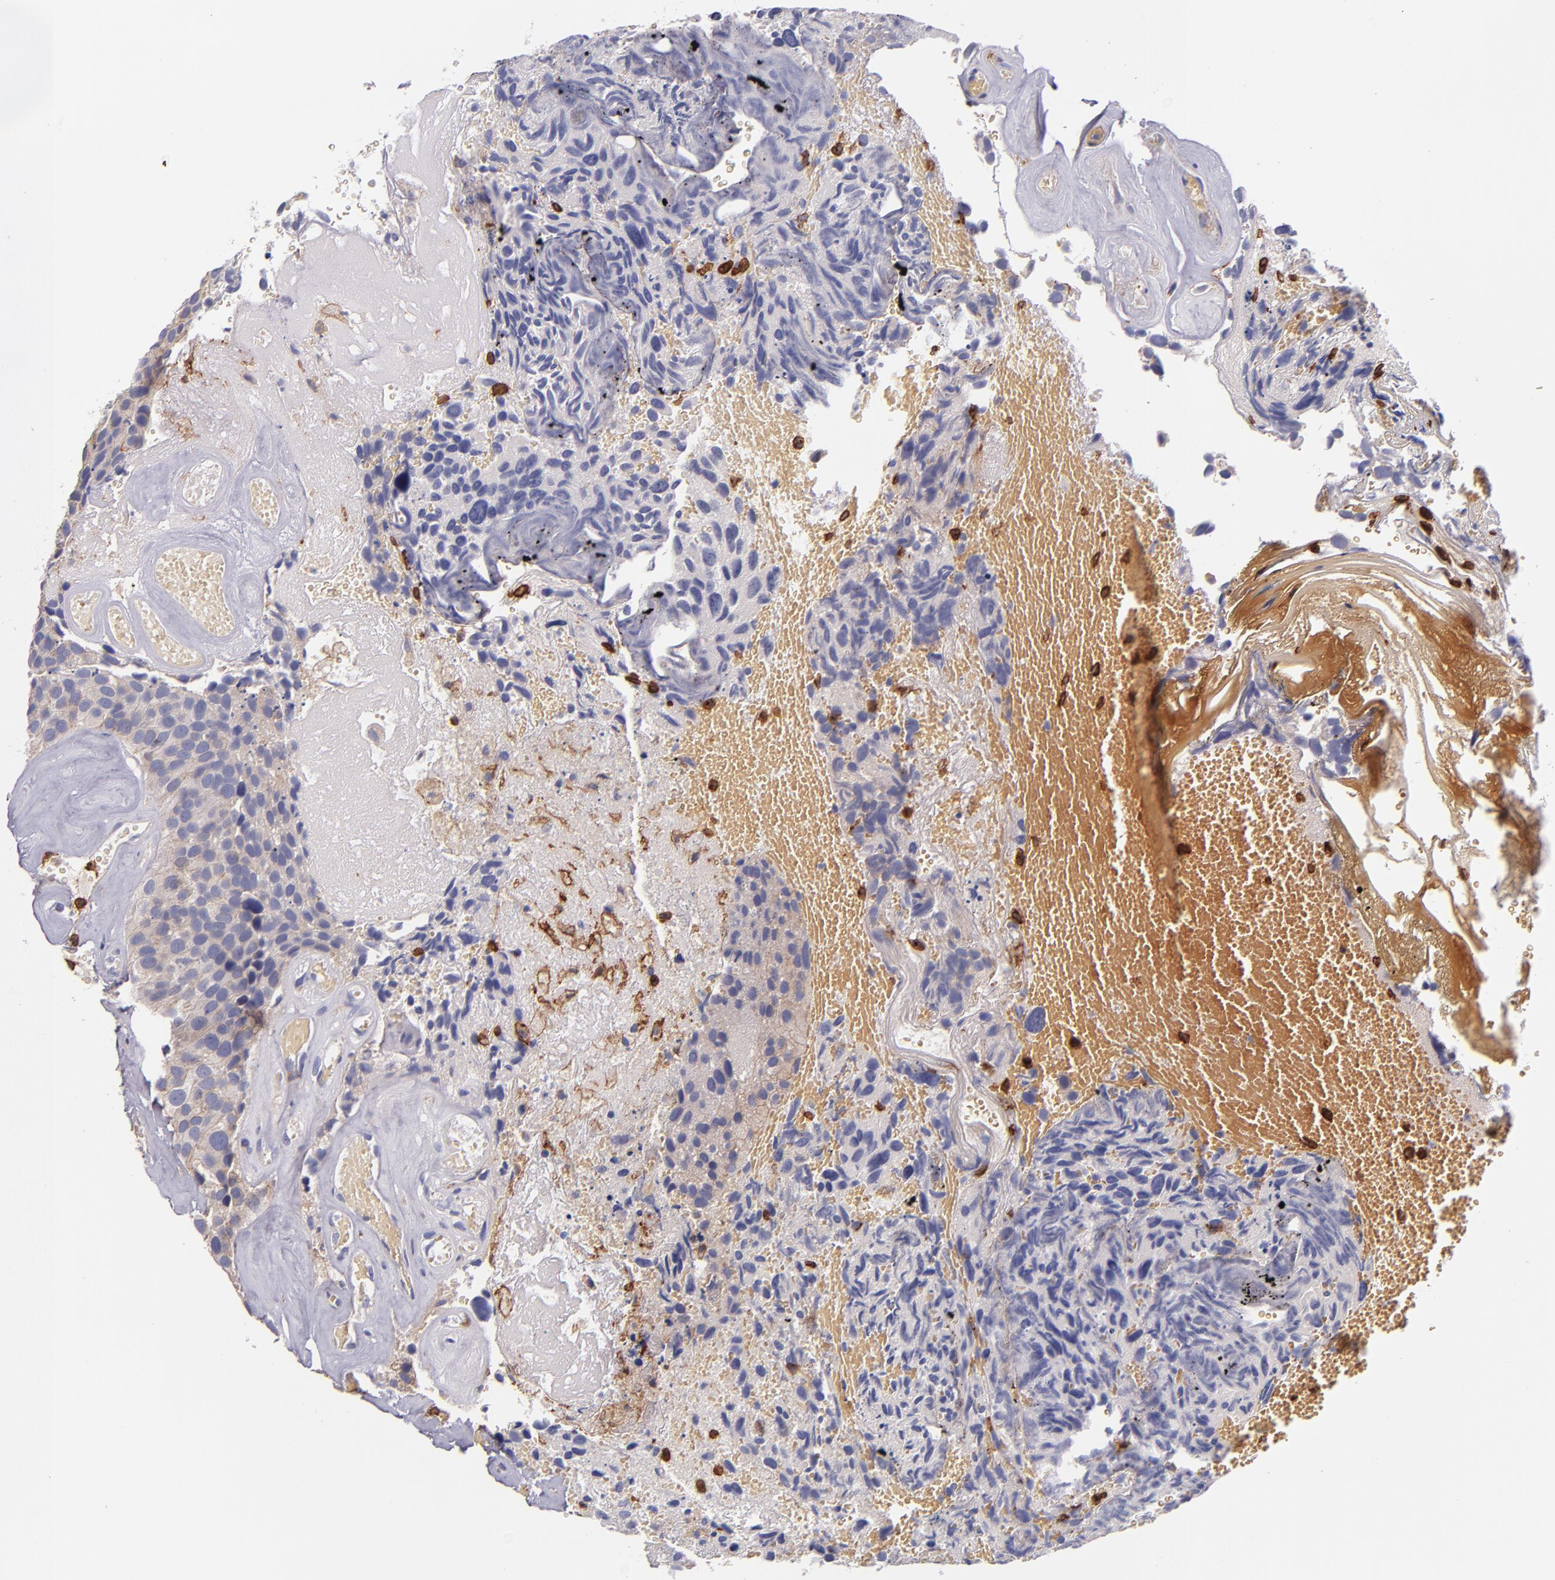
{"staining": {"intensity": "negative", "quantity": "none", "location": "none"}, "tissue": "urothelial cancer", "cell_type": "Tumor cells", "image_type": "cancer", "snomed": [{"axis": "morphology", "description": "Urothelial carcinoma, High grade"}, {"axis": "topography", "description": "Urinary bladder"}], "caption": "High power microscopy photomicrograph of an immunohistochemistry histopathology image of urothelial cancer, revealing no significant positivity in tumor cells.", "gene": "C5AR1", "patient": {"sex": "male", "age": 72}}